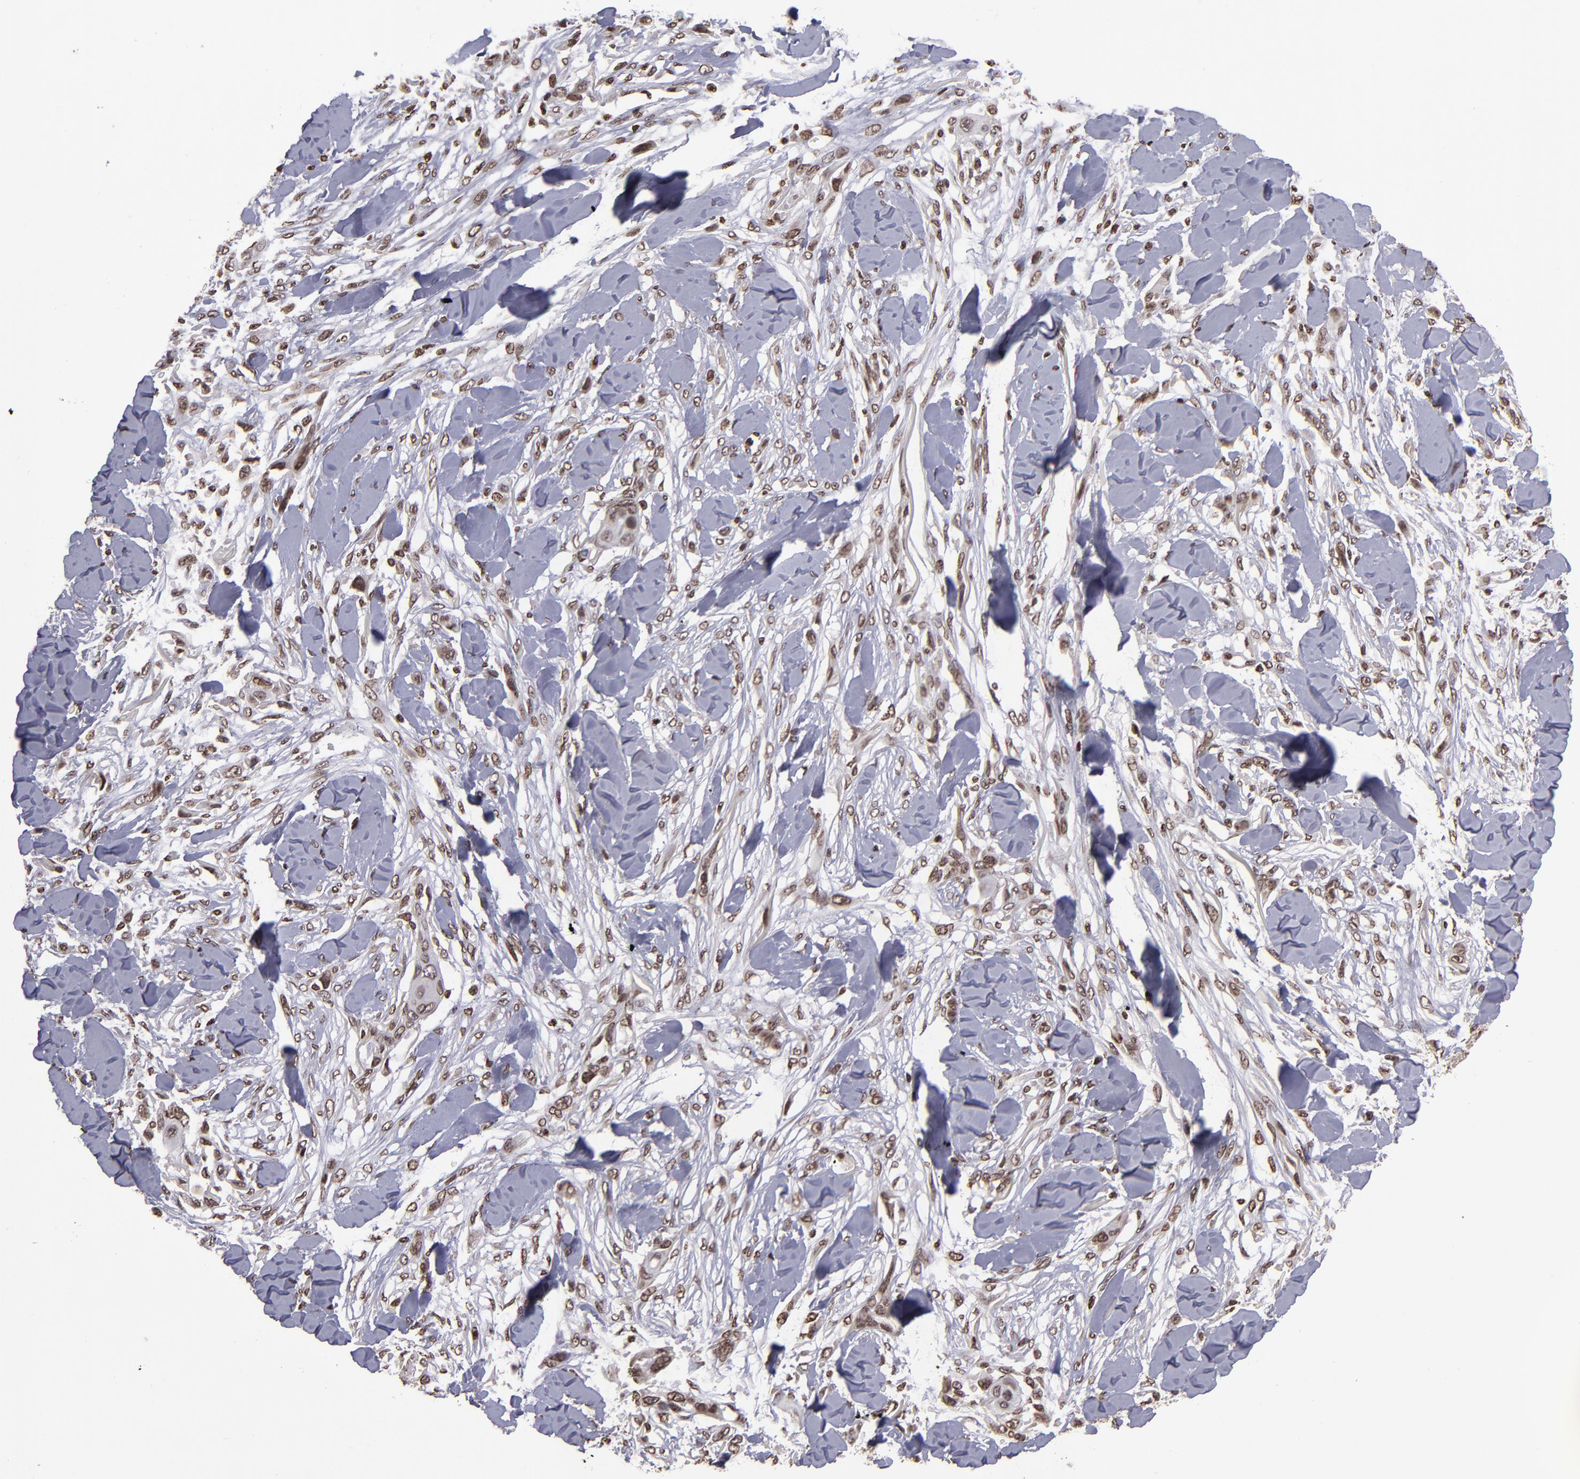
{"staining": {"intensity": "moderate", "quantity": ">75%", "location": "nuclear"}, "tissue": "skin cancer", "cell_type": "Tumor cells", "image_type": "cancer", "snomed": [{"axis": "morphology", "description": "Squamous cell carcinoma, NOS"}, {"axis": "topography", "description": "Skin"}], "caption": "This histopathology image exhibits IHC staining of human skin cancer, with medium moderate nuclear positivity in approximately >75% of tumor cells.", "gene": "CSDC2", "patient": {"sex": "female", "age": 59}}